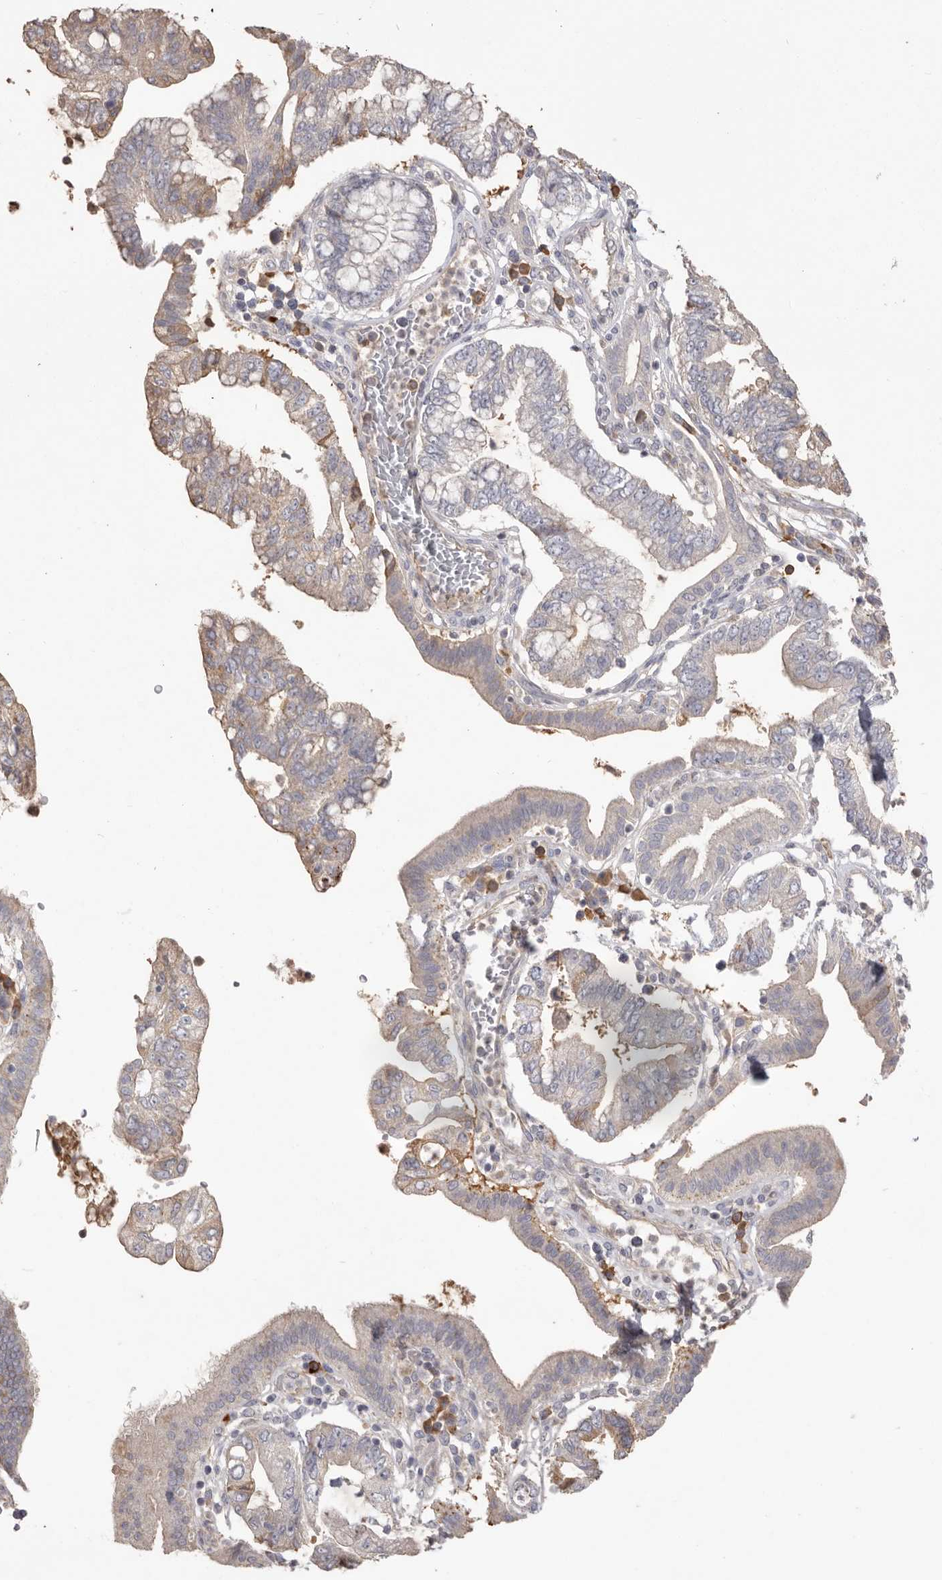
{"staining": {"intensity": "weak", "quantity": "25%-75%", "location": "cytoplasmic/membranous"}, "tissue": "pancreatic cancer", "cell_type": "Tumor cells", "image_type": "cancer", "snomed": [{"axis": "morphology", "description": "Adenocarcinoma, NOS"}, {"axis": "topography", "description": "Pancreas"}], "caption": "The photomicrograph reveals immunohistochemical staining of pancreatic cancer (adenocarcinoma). There is weak cytoplasmic/membranous staining is seen in approximately 25%-75% of tumor cells. (brown staining indicates protein expression, while blue staining denotes nuclei).", "gene": "HCAR2", "patient": {"sex": "female", "age": 73}}